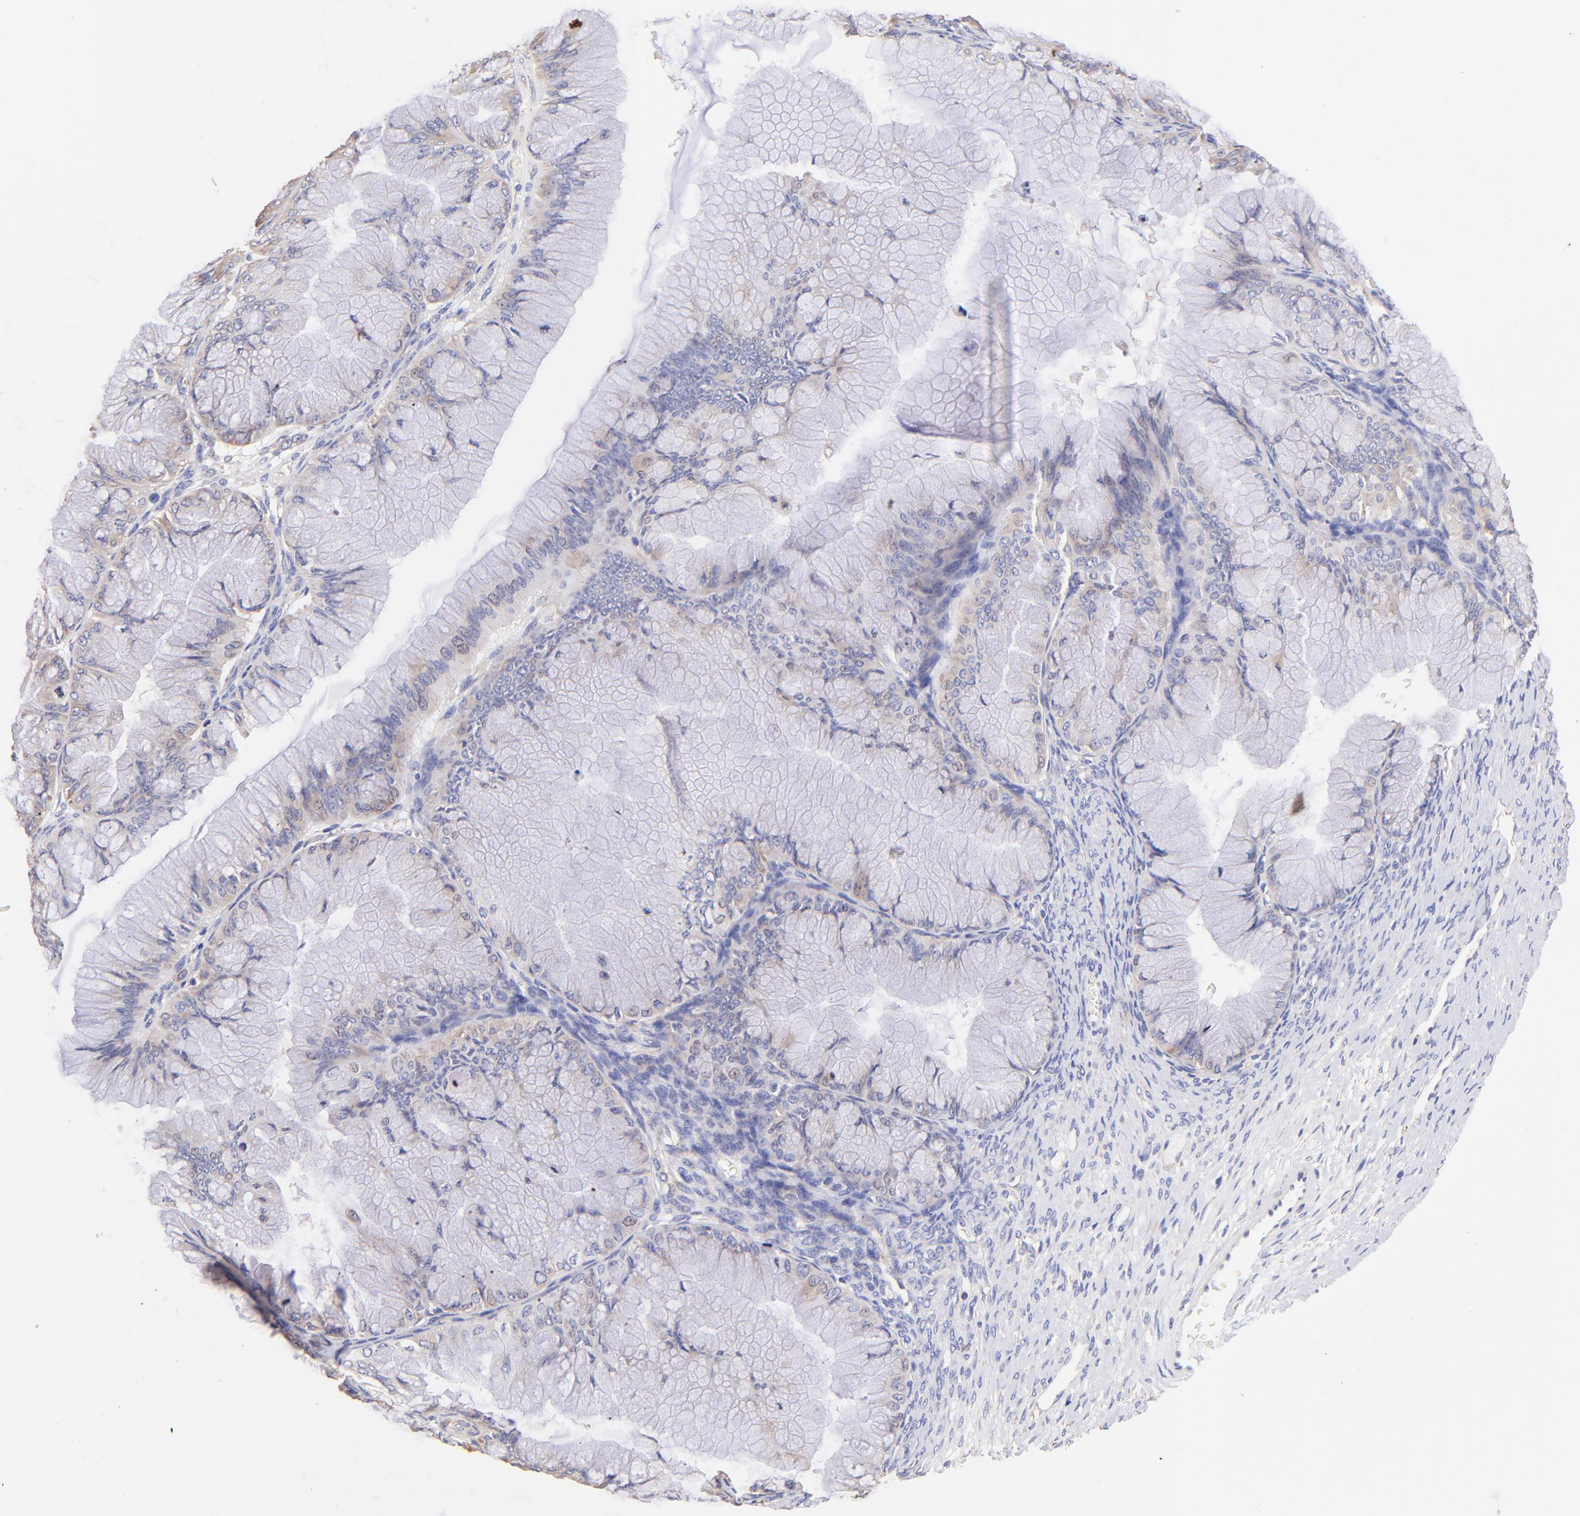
{"staining": {"intensity": "weak", "quantity": "<25%", "location": "cytoplasmic/membranous"}, "tissue": "ovarian cancer", "cell_type": "Tumor cells", "image_type": "cancer", "snomed": [{"axis": "morphology", "description": "Cystadenocarcinoma, mucinous, NOS"}, {"axis": "topography", "description": "Ovary"}], "caption": "An IHC photomicrograph of ovarian cancer (mucinous cystadenocarcinoma) is shown. There is no staining in tumor cells of ovarian cancer (mucinous cystadenocarcinoma).", "gene": "RPL30", "patient": {"sex": "female", "age": 63}}